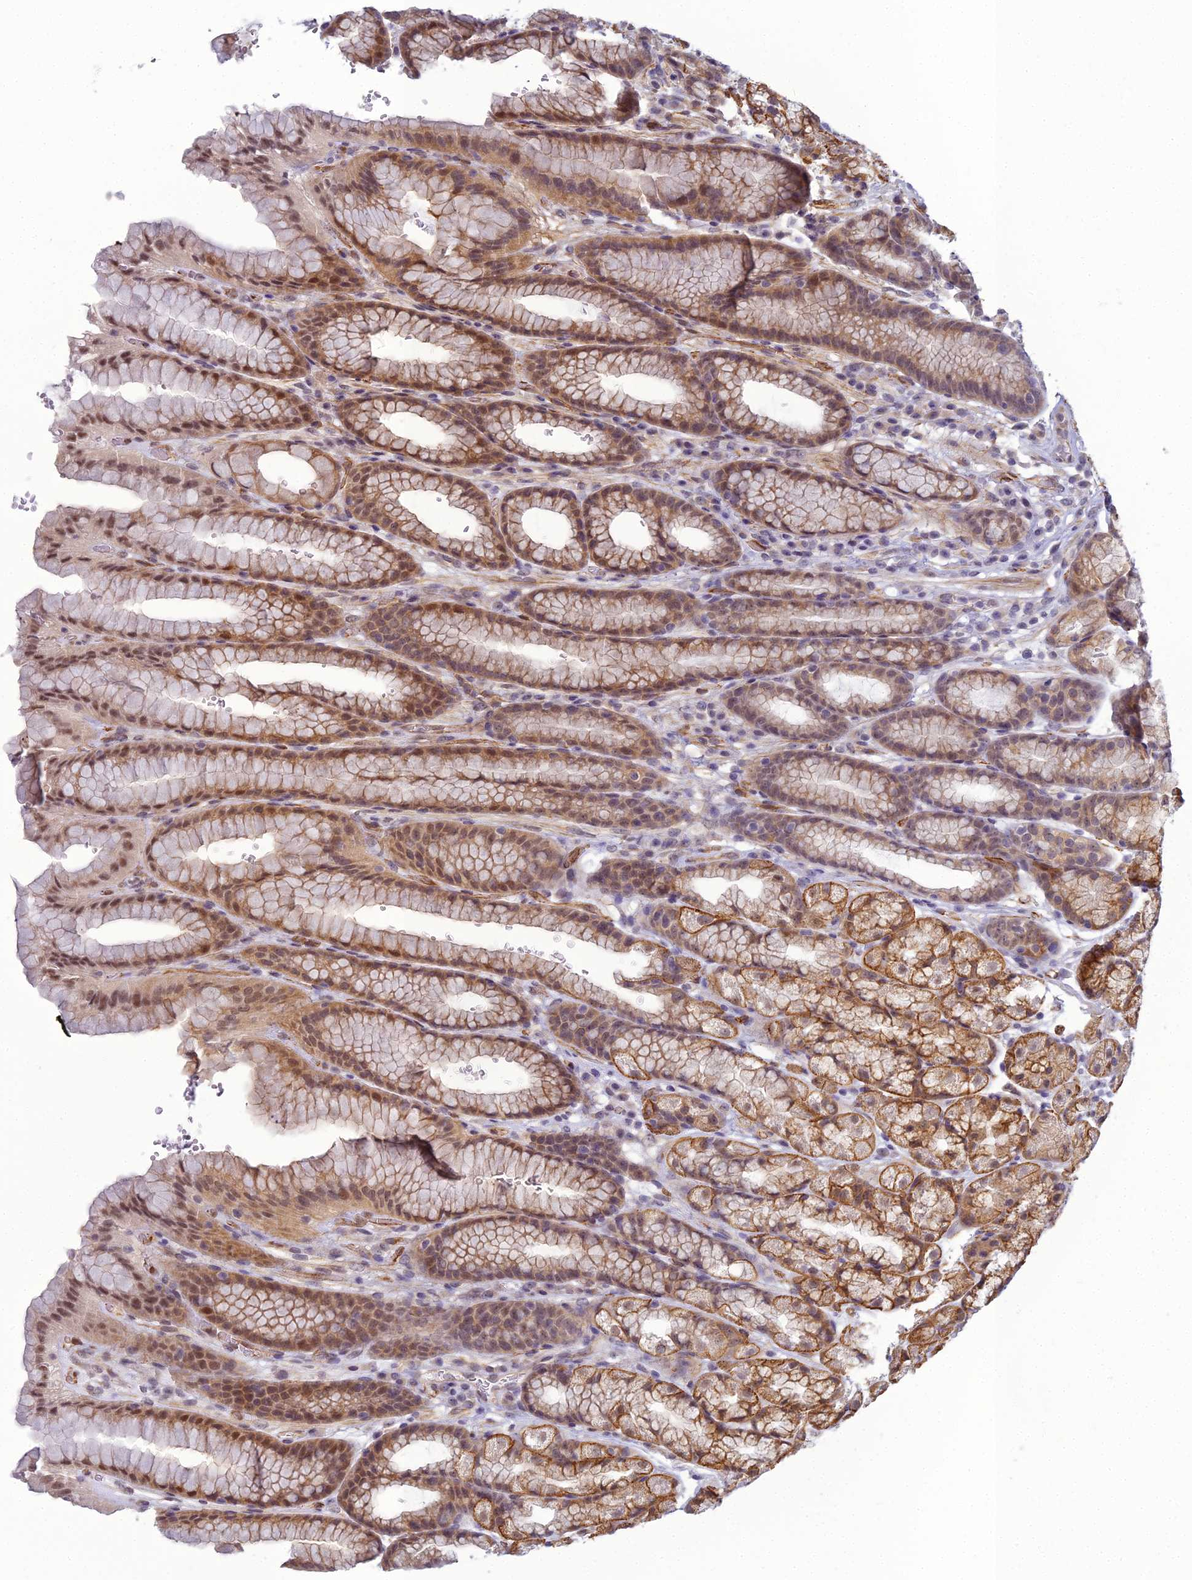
{"staining": {"intensity": "strong", "quantity": ">75%", "location": "cytoplasmic/membranous,nuclear"}, "tissue": "stomach", "cell_type": "Glandular cells", "image_type": "normal", "snomed": [{"axis": "morphology", "description": "Normal tissue, NOS"}, {"axis": "morphology", "description": "Adenocarcinoma, NOS"}, {"axis": "topography", "description": "Stomach"}], "caption": "This photomicrograph displays immunohistochemistry staining of unremarkable human stomach, with high strong cytoplasmic/membranous,nuclear positivity in about >75% of glandular cells.", "gene": "RGL3", "patient": {"sex": "male", "age": 57}}